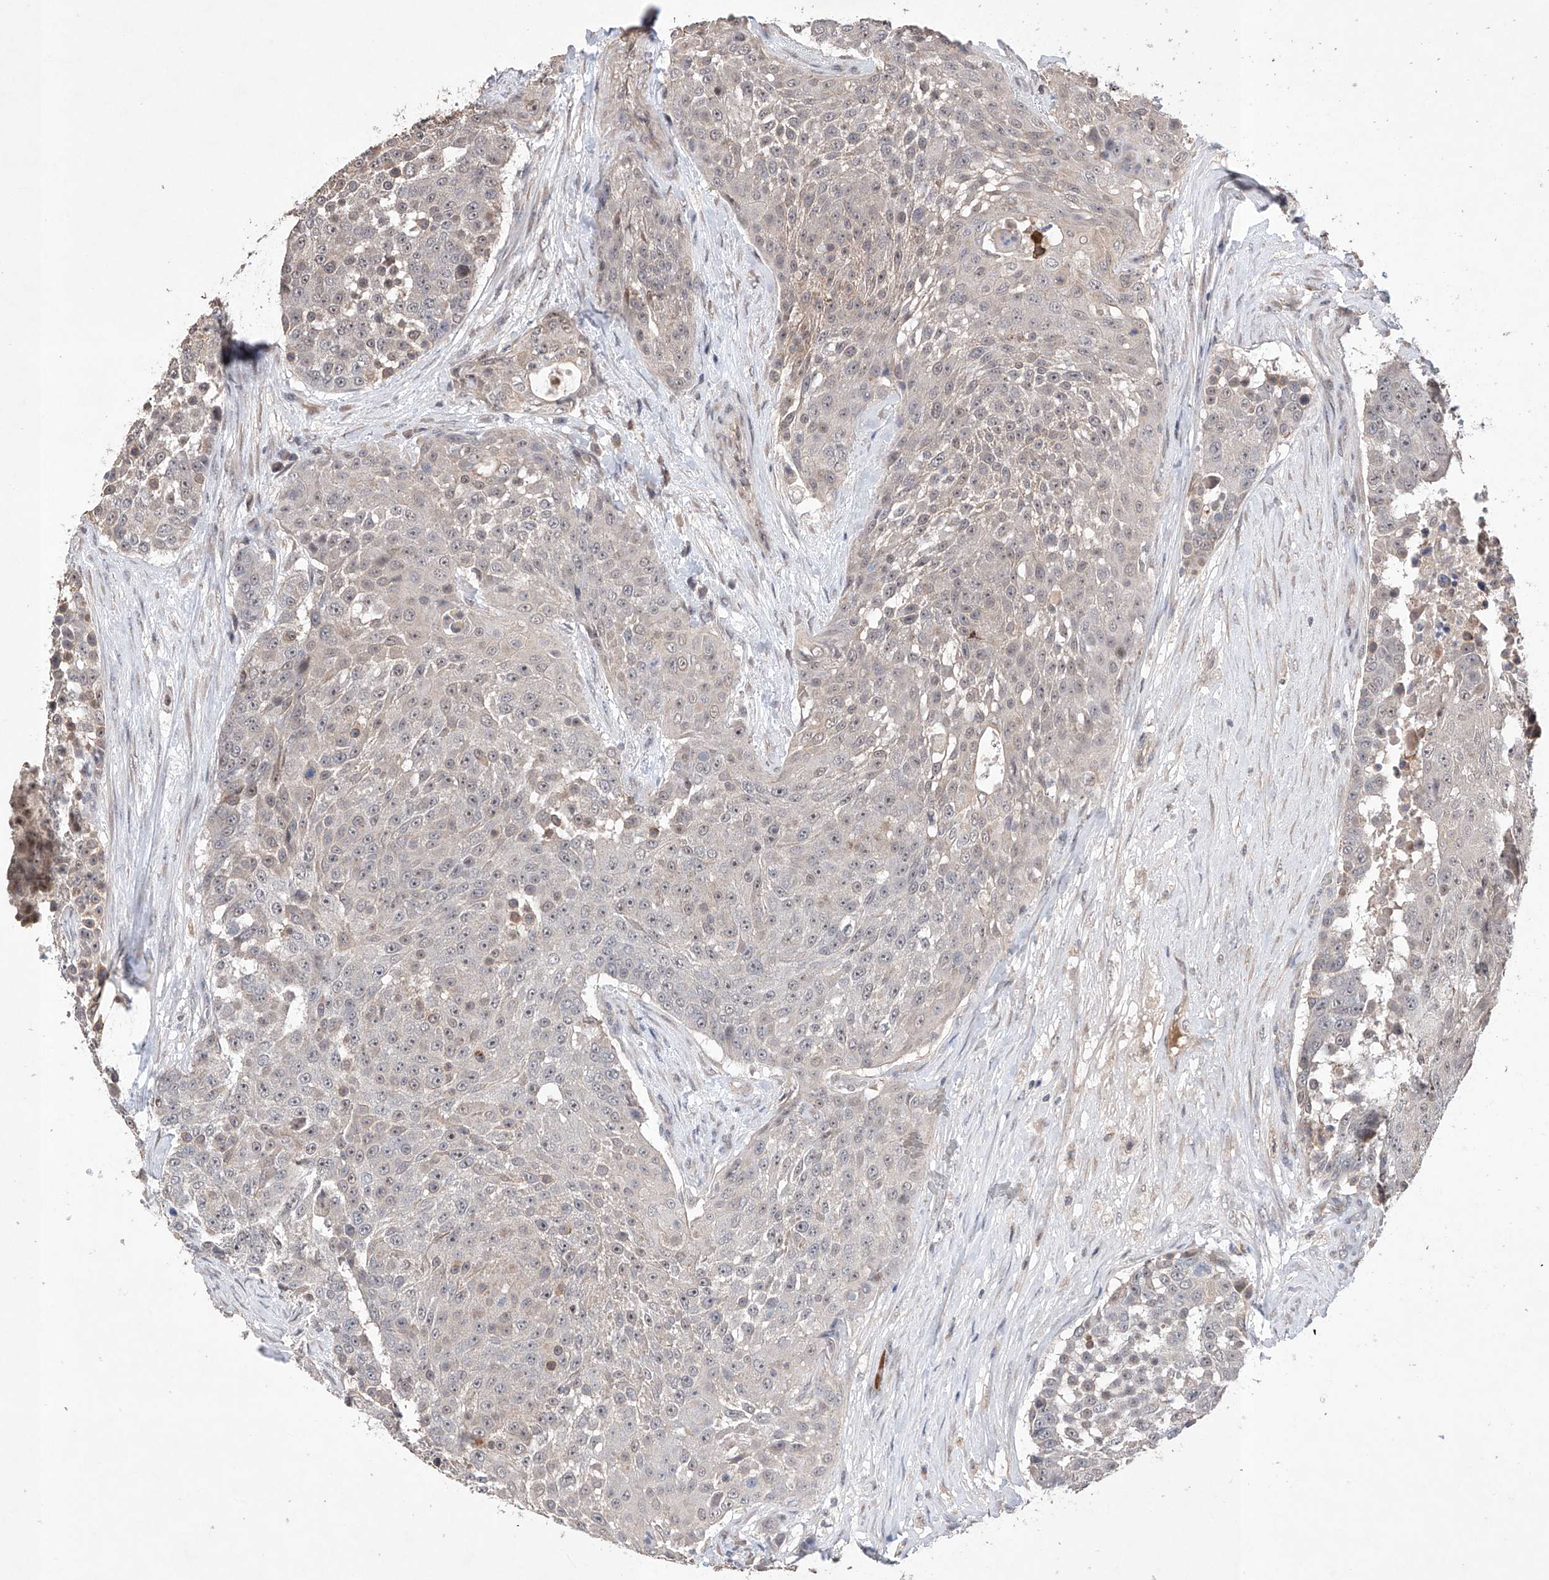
{"staining": {"intensity": "weak", "quantity": "25%-75%", "location": "cytoplasmic/membranous,nuclear"}, "tissue": "urothelial cancer", "cell_type": "Tumor cells", "image_type": "cancer", "snomed": [{"axis": "morphology", "description": "Urothelial carcinoma, High grade"}, {"axis": "topography", "description": "Urinary bladder"}], "caption": "Weak cytoplasmic/membranous and nuclear positivity for a protein is appreciated in about 25%-75% of tumor cells of urothelial carcinoma (high-grade) using IHC.", "gene": "AFG1L", "patient": {"sex": "female", "age": 63}}